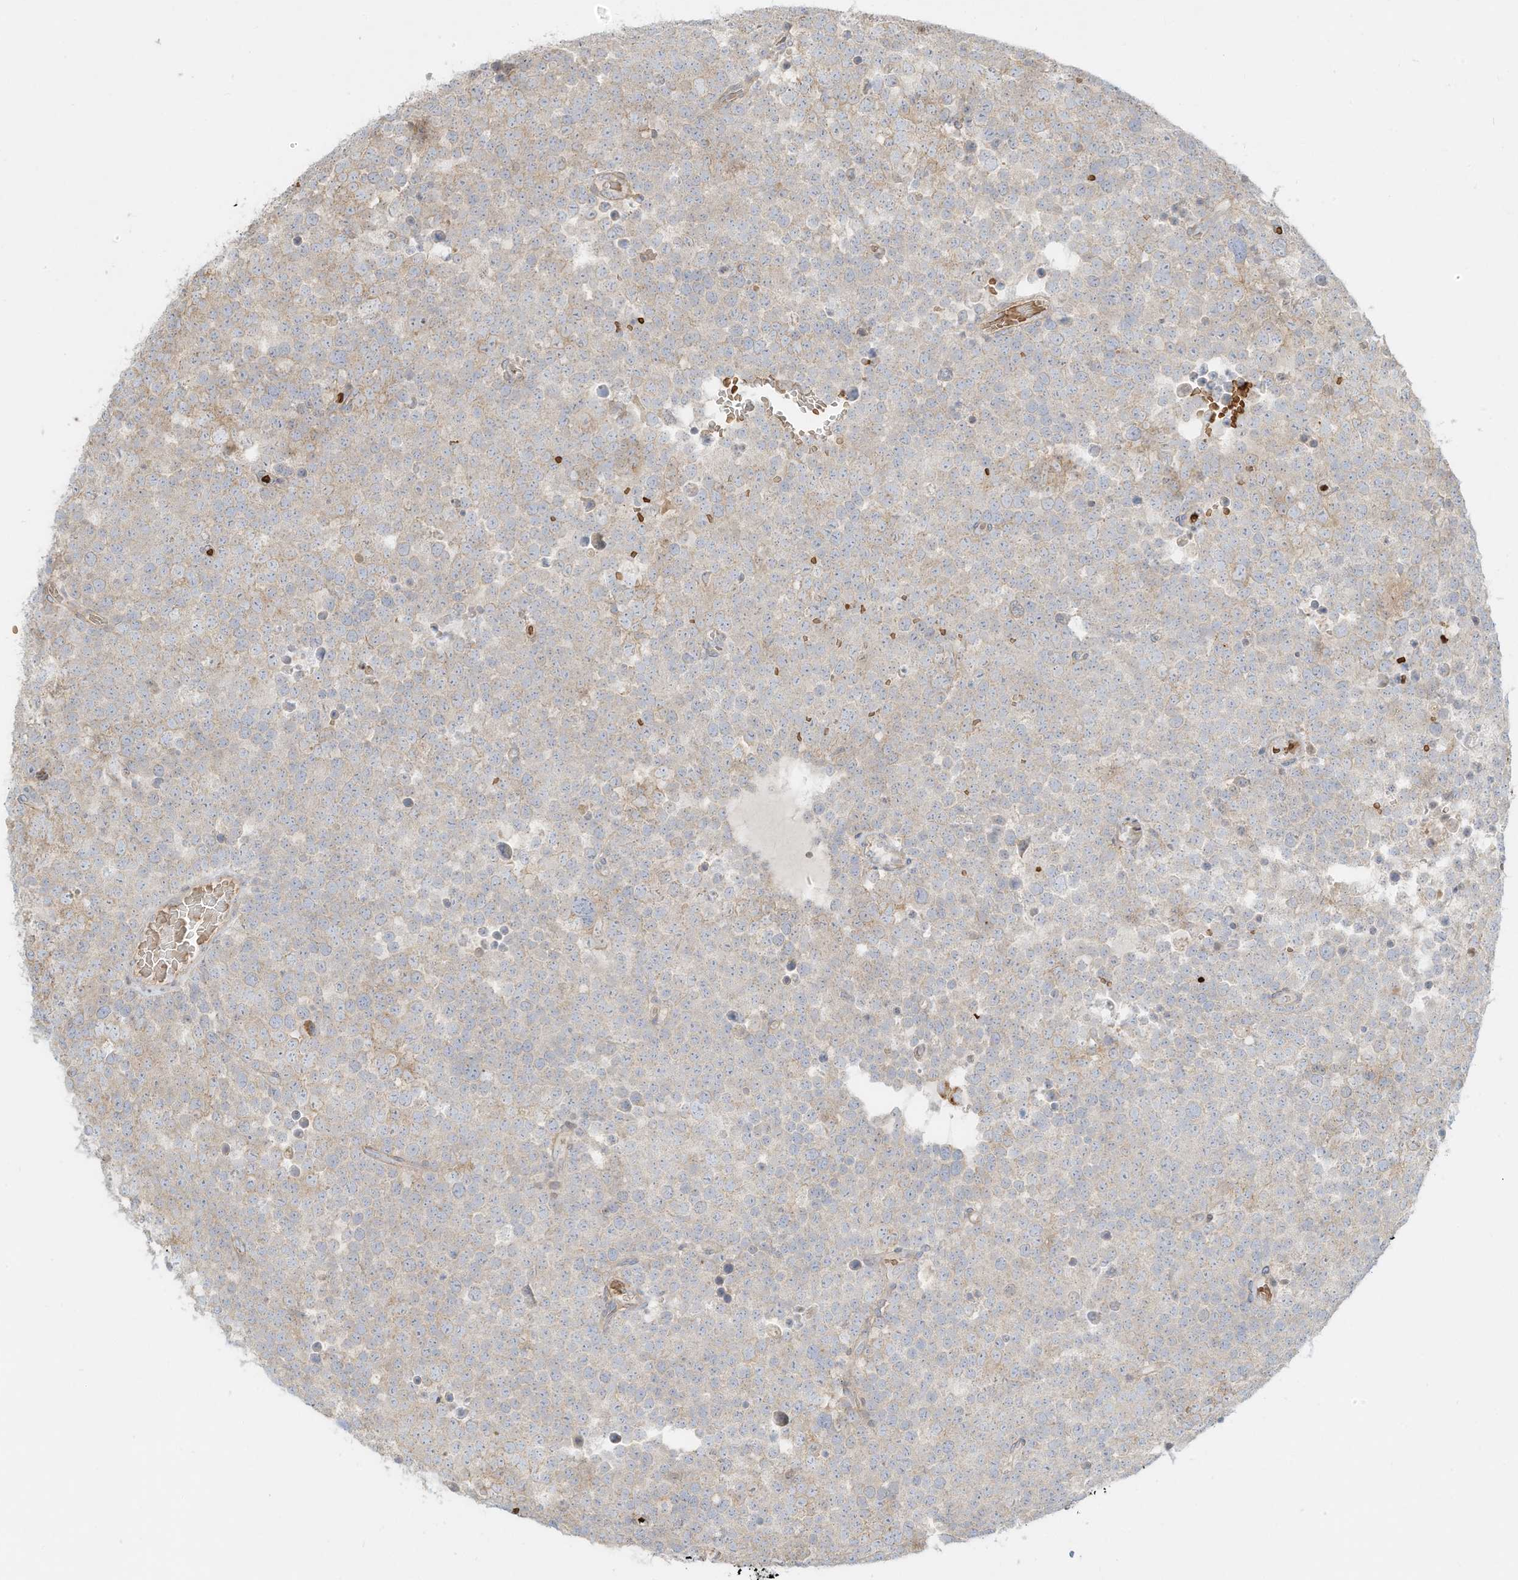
{"staining": {"intensity": "weak", "quantity": "25%-75%", "location": "cytoplasmic/membranous"}, "tissue": "testis cancer", "cell_type": "Tumor cells", "image_type": "cancer", "snomed": [{"axis": "morphology", "description": "Seminoma, NOS"}, {"axis": "topography", "description": "Testis"}], "caption": "IHC of testis cancer exhibits low levels of weak cytoplasmic/membranous expression in approximately 25%-75% of tumor cells. Immunohistochemistry stains the protein in brown and the nuclei are stained blue.", "gene": "OFD1", "patient": {"sex": "male", "age": 71}}